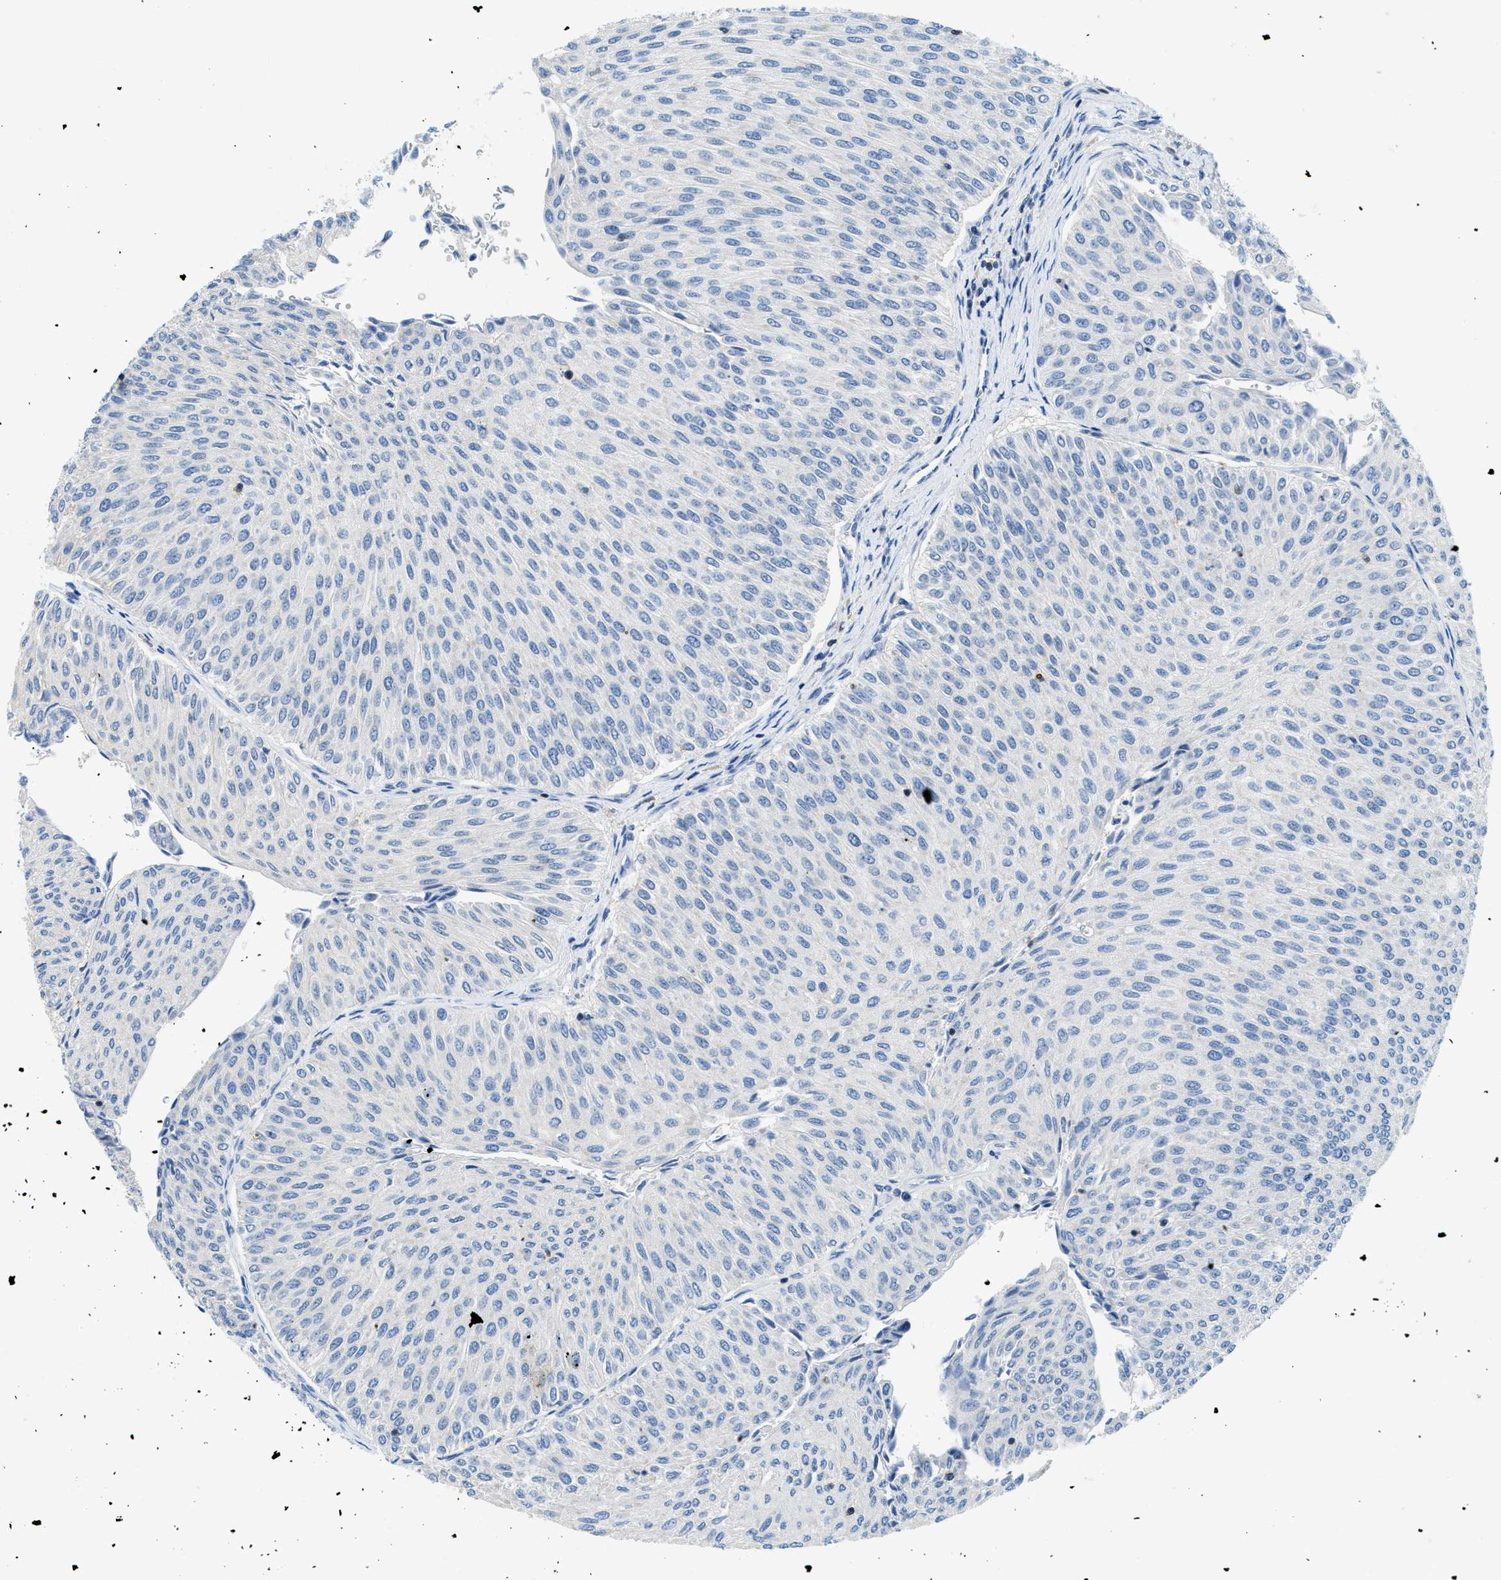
{"staining": {"intensity": "negative", "quantity": "none", "location": "none"}, "tissue": "urothelial cancer", "cell_type": "Tumor cells", "image_type": "cancer", "snomed": [{"axis": "morphology", "description": "Urothelial carcinoma, Low grade"}, {"axis": "topography", "description": "Urinary bladder"}], "caption": "This is an immunohistochemistry histopathology image of human urothelial cancer. There is no positivity in tumor cells.", "gene": "FAM151A", "patient": {"sex": "male", "age": 78}}